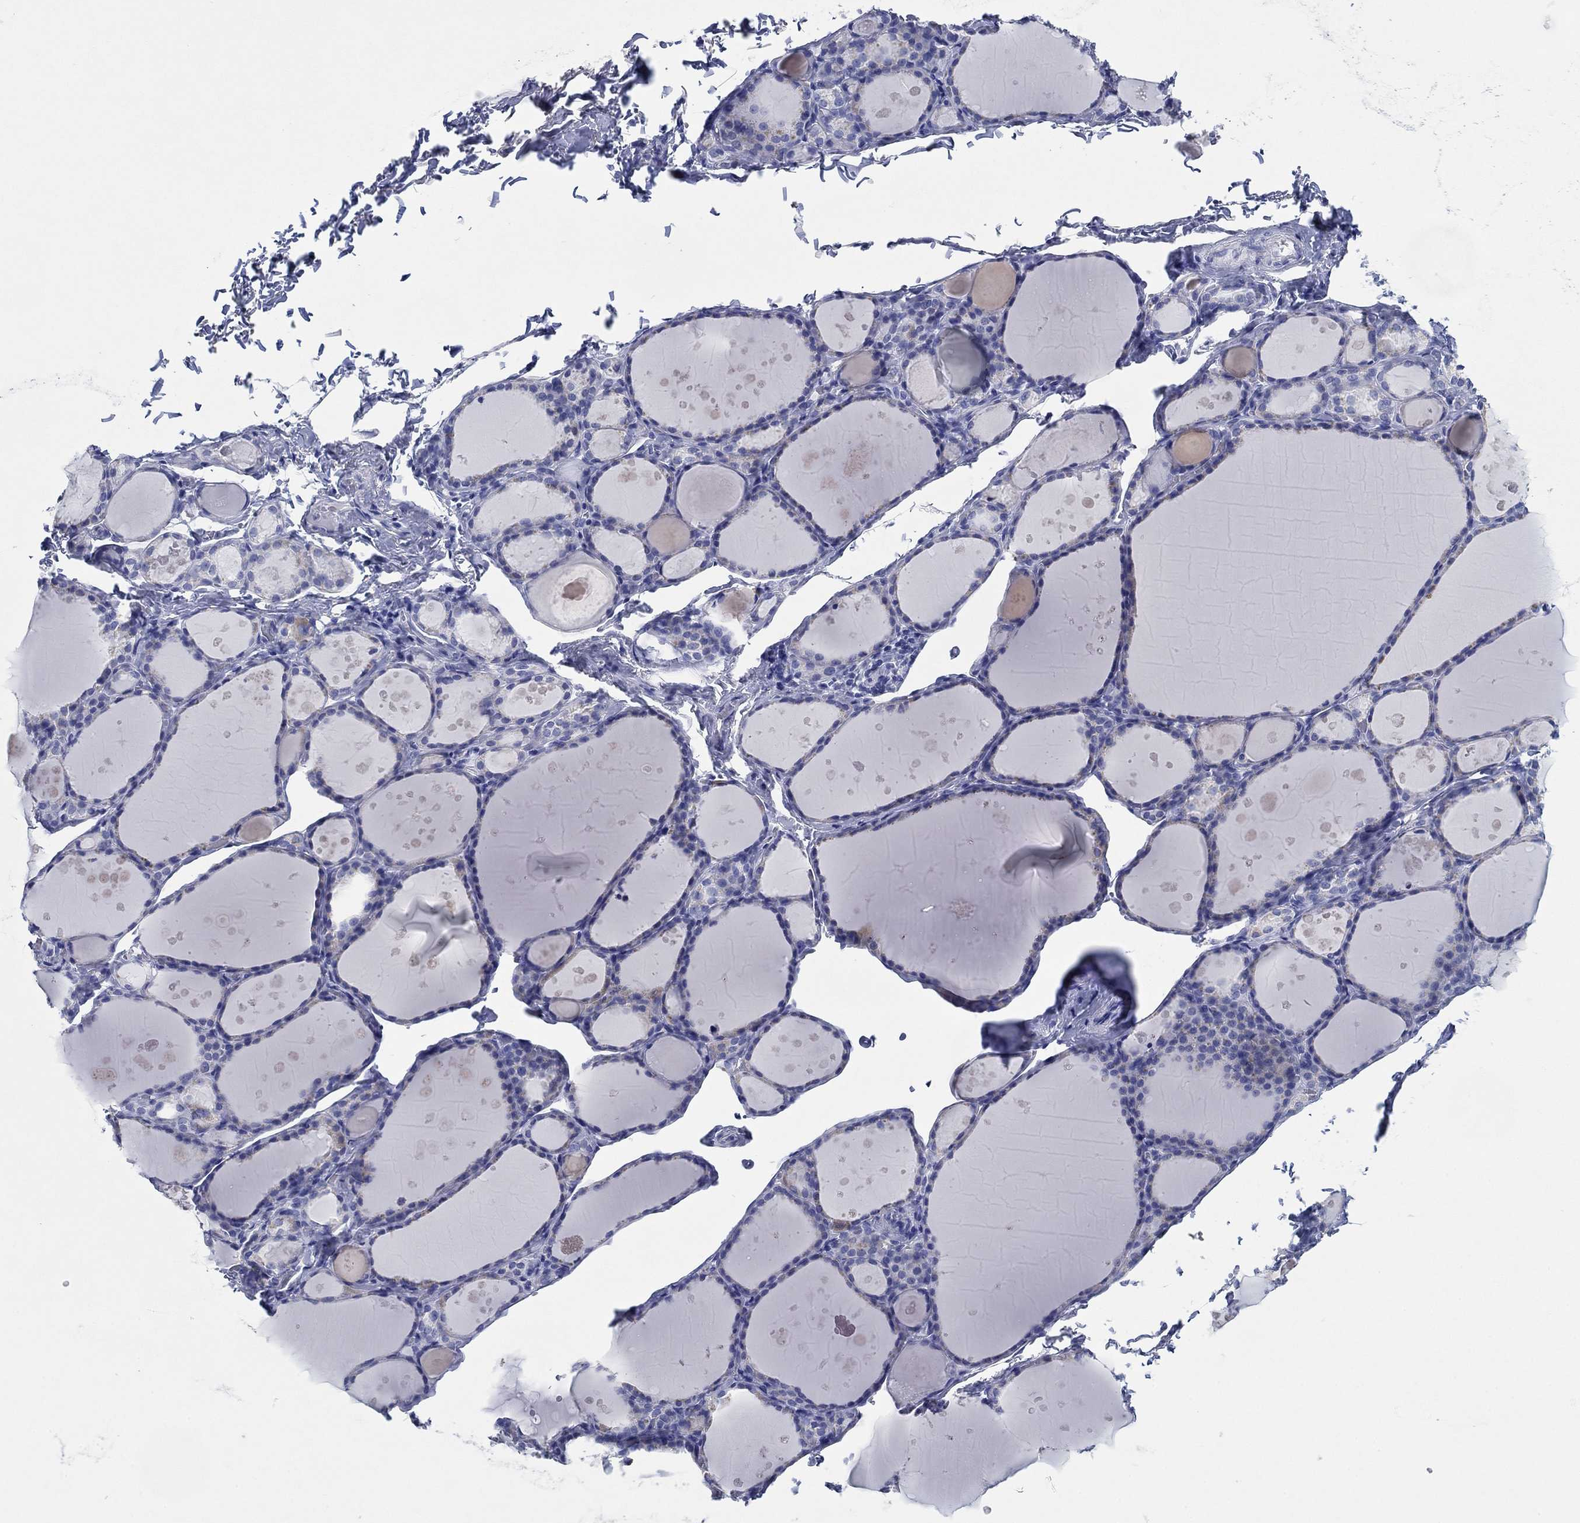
{"staining": {"intensity": "negative", "quantity": "none", "location": "none"}, "tissue": "thyroid gland", "cell_type": "Glandular cells", "image_type": "normal", "snomed": [{"axis": "morphology", "description": "Normal tissue, NOS"}, {"axis": "topography", "description": "Thyroid gland"}], "caption": "Immunohistochemistry of unremarkable human thyroid gland shows no staining in glandular cells. The staining was performed using DAB to visualize the protein expression in brown, while the nuclei were stained in blue with hematoxylin (Magnification: 20x).", "gene": "HCRT", "patient": {"sex": "male", "age": 68}}